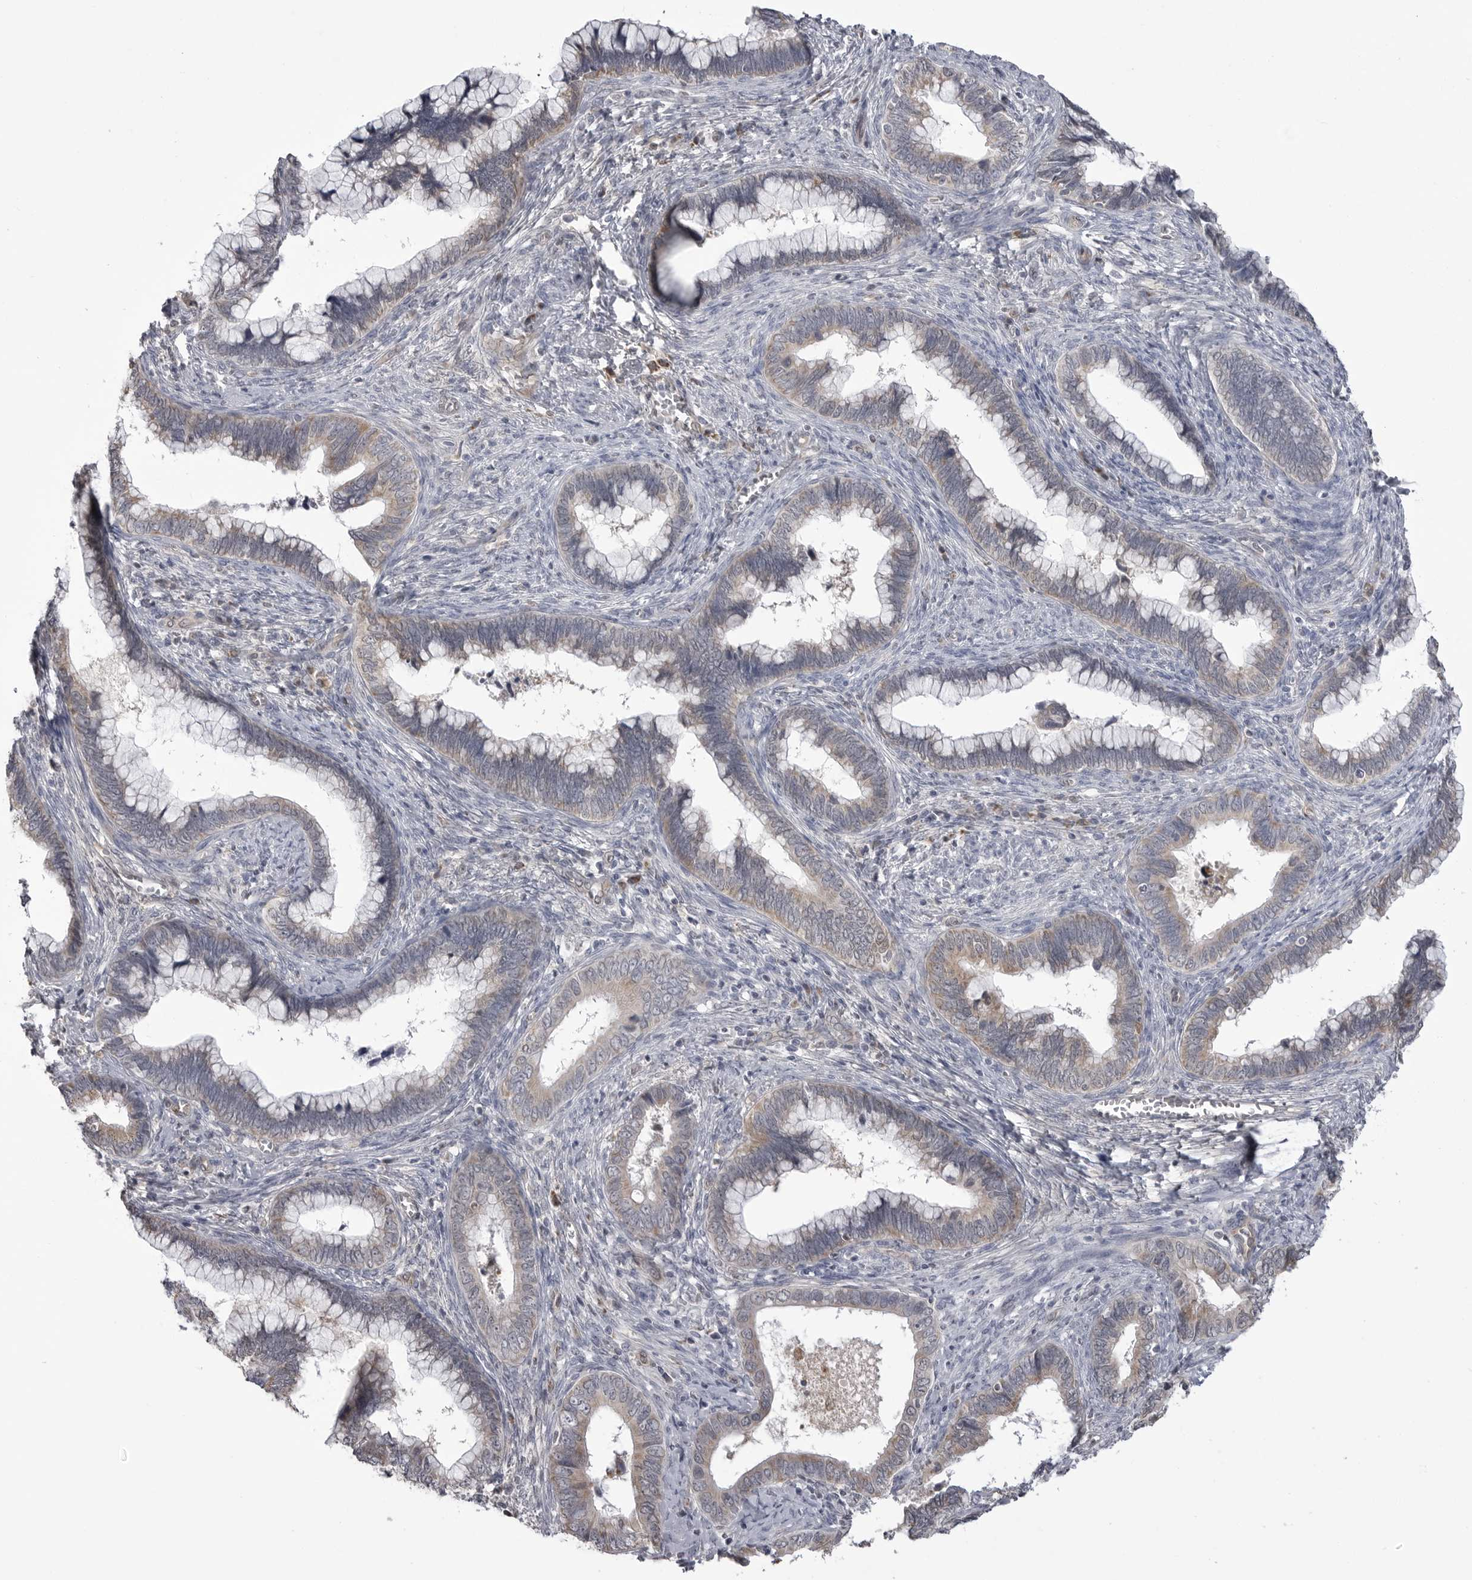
{"staining": {"intensity": "weak", "quantity": "25%-75%", "location": "cytoplasmic/membranous"}, "tissue": "cervical cancer", "cell_type": "Tumor cells", "image_type": "cancer", "snomed": [{"axis": "morphology", "description": "Adenocarcinoma, NOS"}, {"axis": "topography", "description": "Cervix"}], "caption": "DAB (3,3'-diaminobenzidine) immunohistochemical staining of human cervical cancer (adenocarcinoma) shows weak cytoplasmic/membranous protein staining in approximately 25%-75% of tumor cells. (IHC, brightfield microscopy, high magnification).", "gene": "FH", "patient": {"sex": "female", "age": 44}}